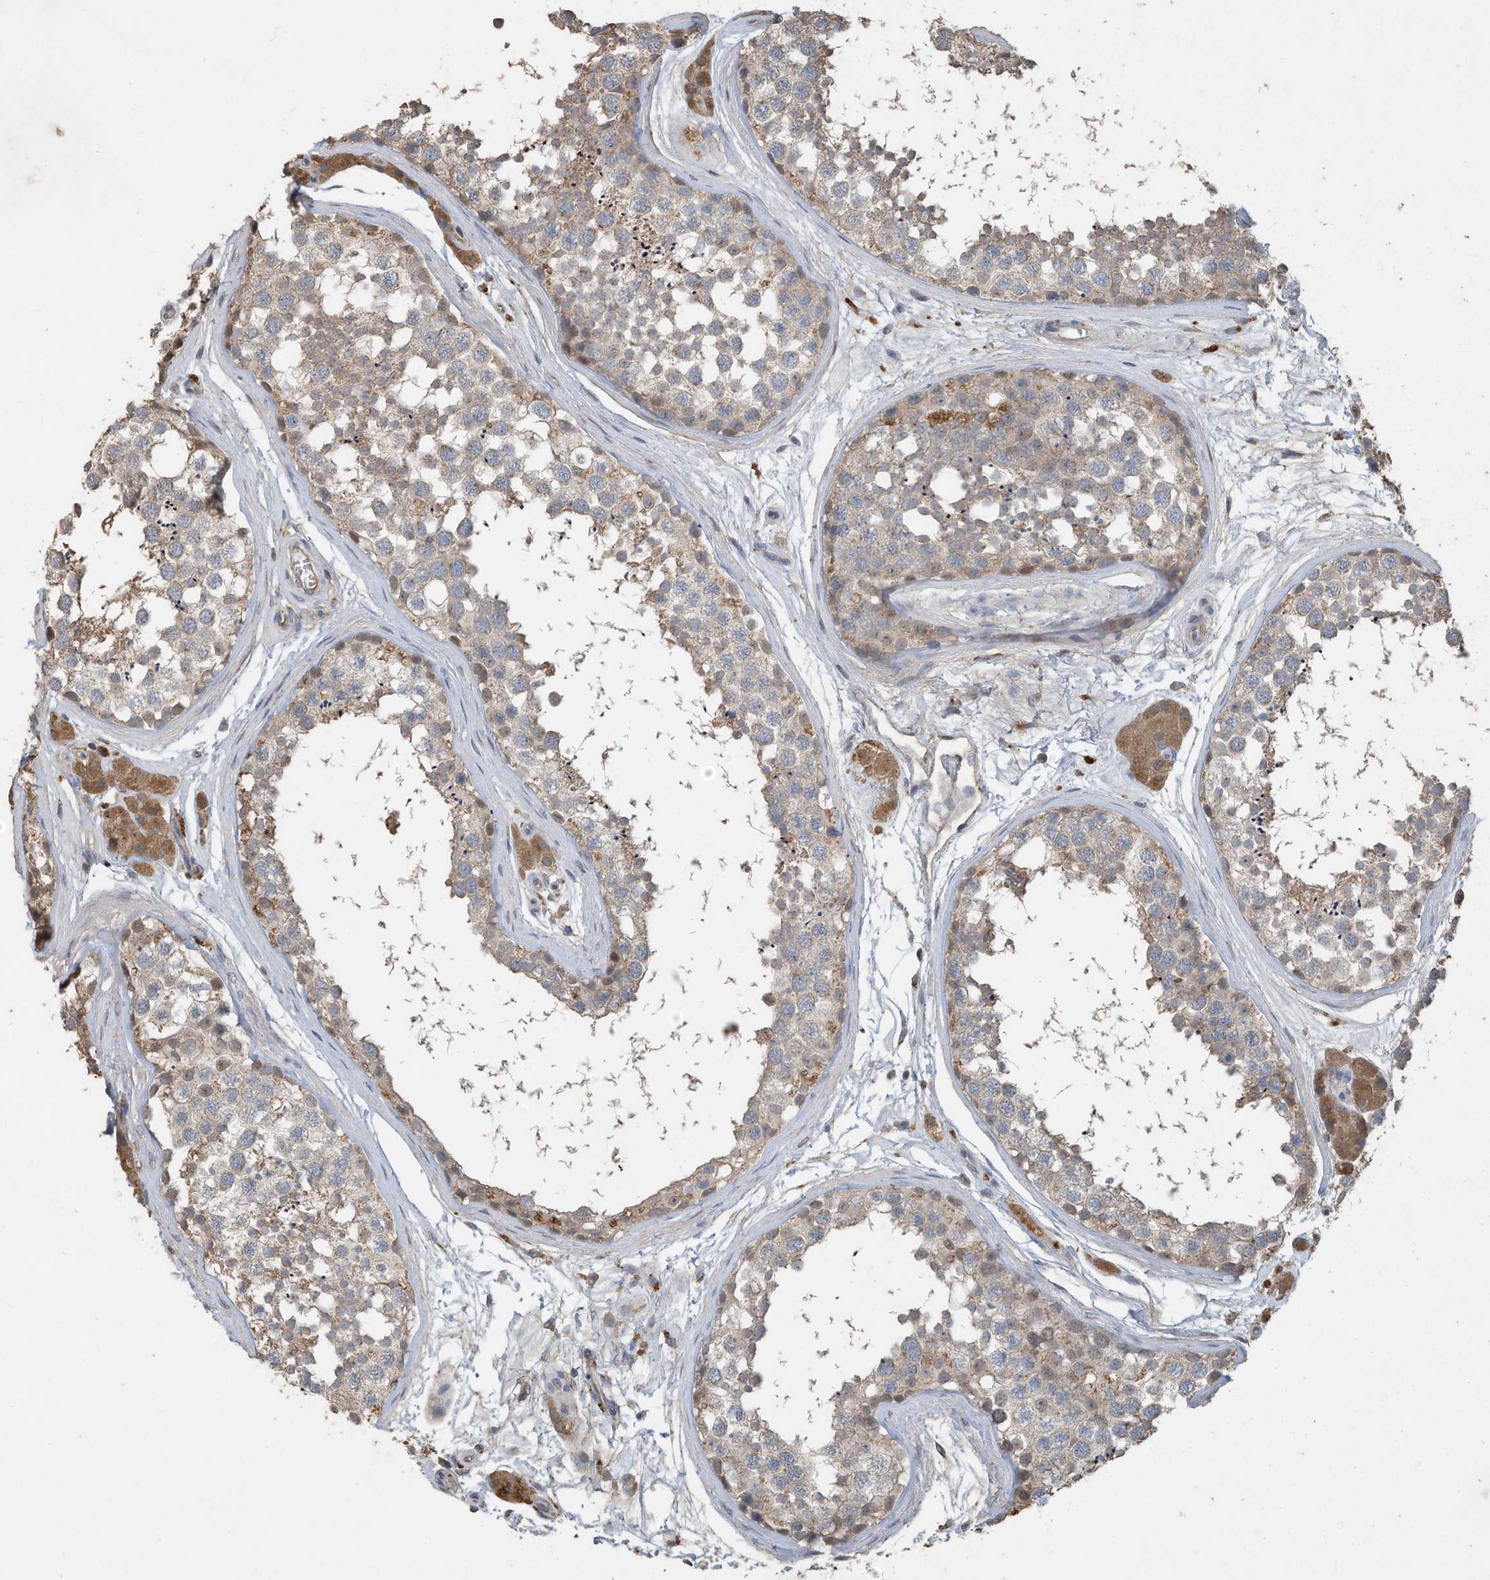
{"staining": {"intensity": "weak", "quantity": "25%-75%", "location": "cytoplasmic/membranous"}, "tissue": "testis", "cell_type": "Cells in seminiferous ducts", "image_type": "normal", "snomed": [{"axis": "morphology", "description": "Normal tissue, NOS"}, {"axis": "topography", "description": "Testis"}], "caption": "This image displays IHC staining of unremarkable testis, with low weak cytoplasmic/membranous expression in about 25%-75% of cells in seminiferous ducts.", "gene": "CAPN13", "patient": {"sex": "male", "age": 56}}